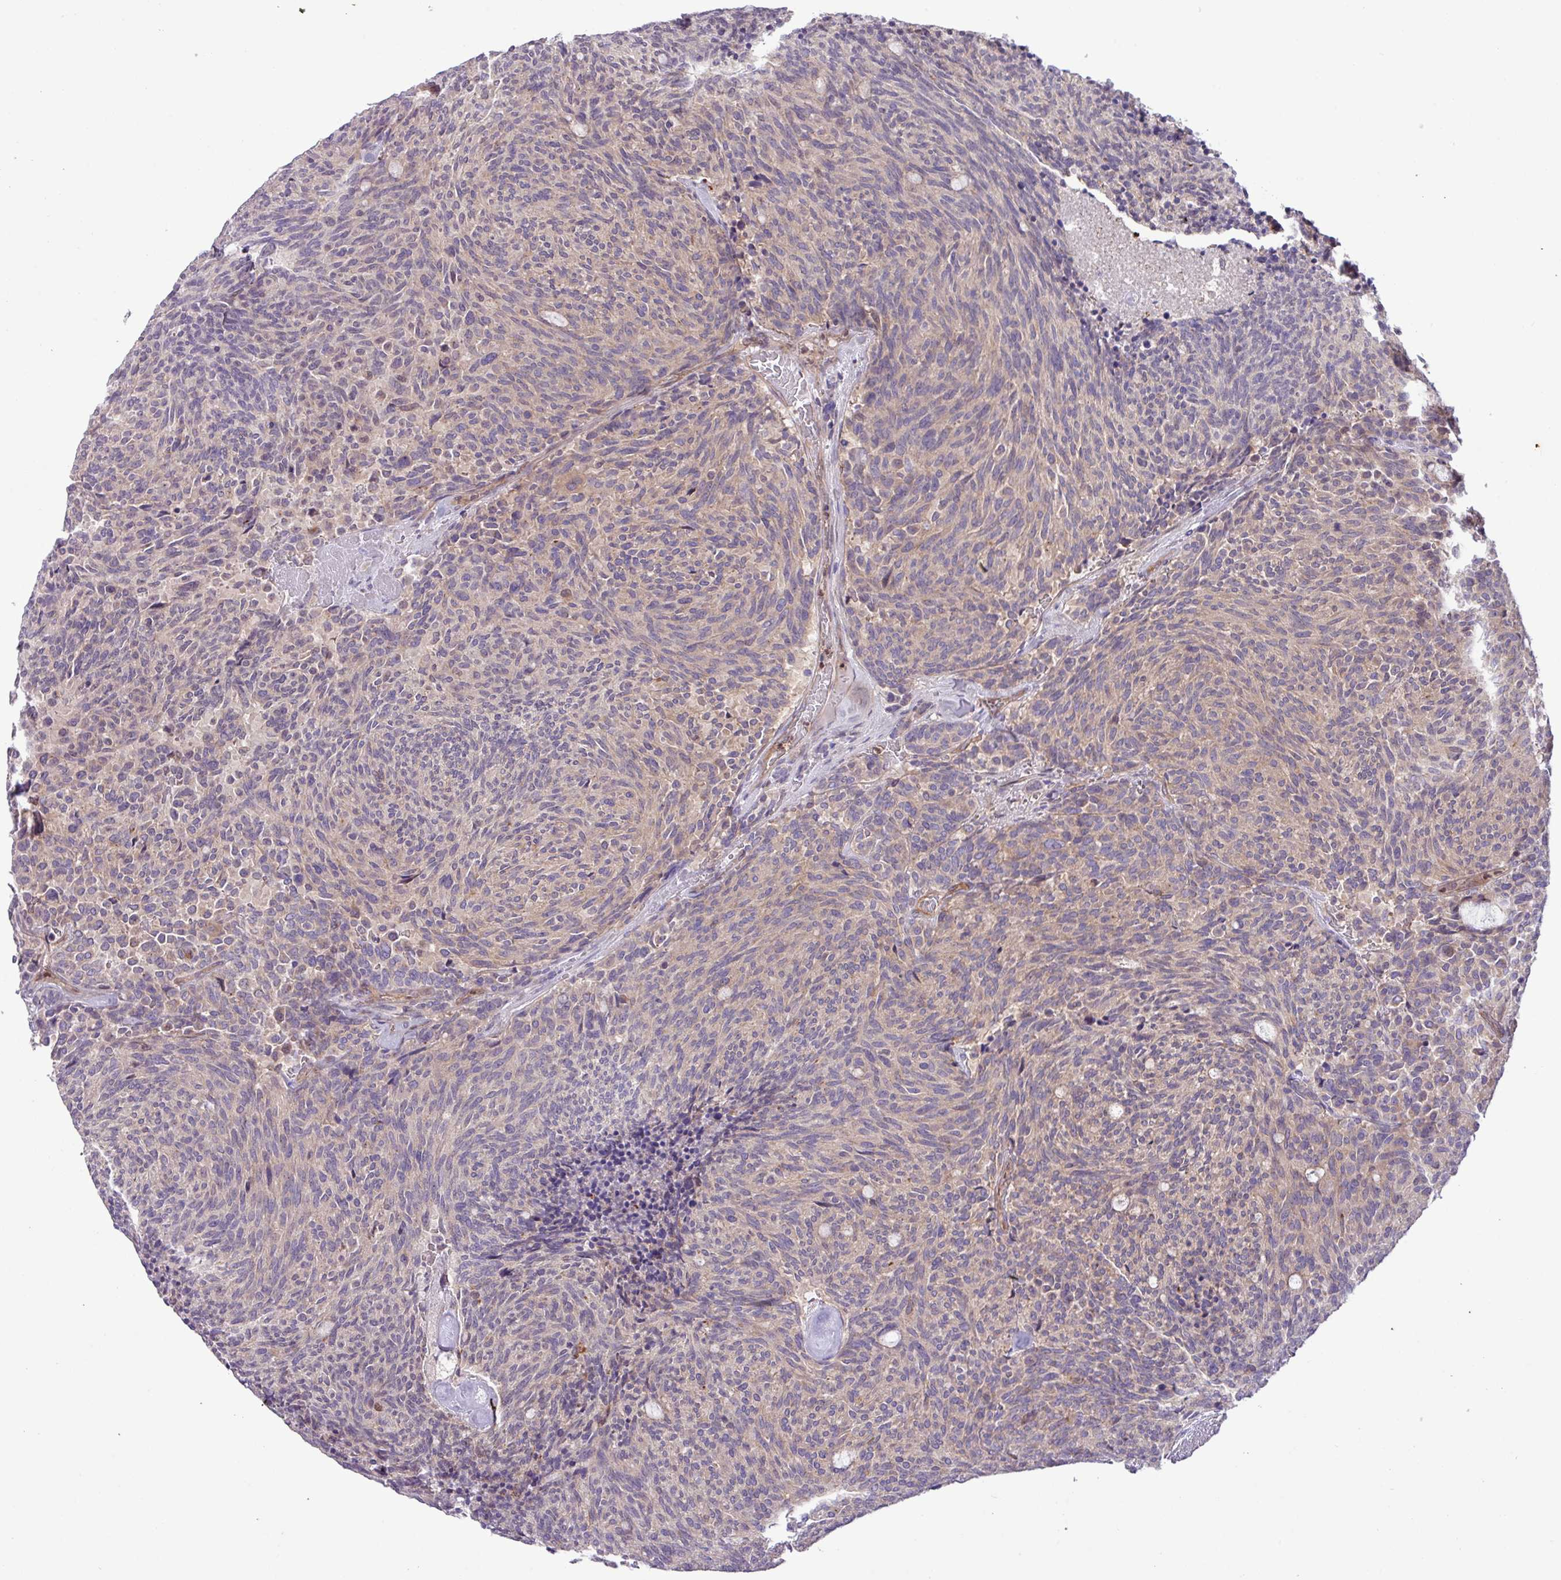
{"staining": {"intensity": "weak", "quantity": "<25%", "location": "cytoplasmic/membranous"}, "tissue": "carcinoid", "cell_type": "Tumor cells", "image_type": "cancer", "snomed": [{"axis": "morphology", "description": "Carcinoid, malignant, NOS"}, {"axis": "topography", "description": "Pancreas"}], "caption": "High magnification brightfield microscopy of carcinoid stained with DAB (3,3'-diaminobenzidine) (brown) and counterstained with hematoxylin (blue): tumor cells show no significant positivity.", "gene": "CNTRL", "patient": {"sex": "female", "age": 54}}